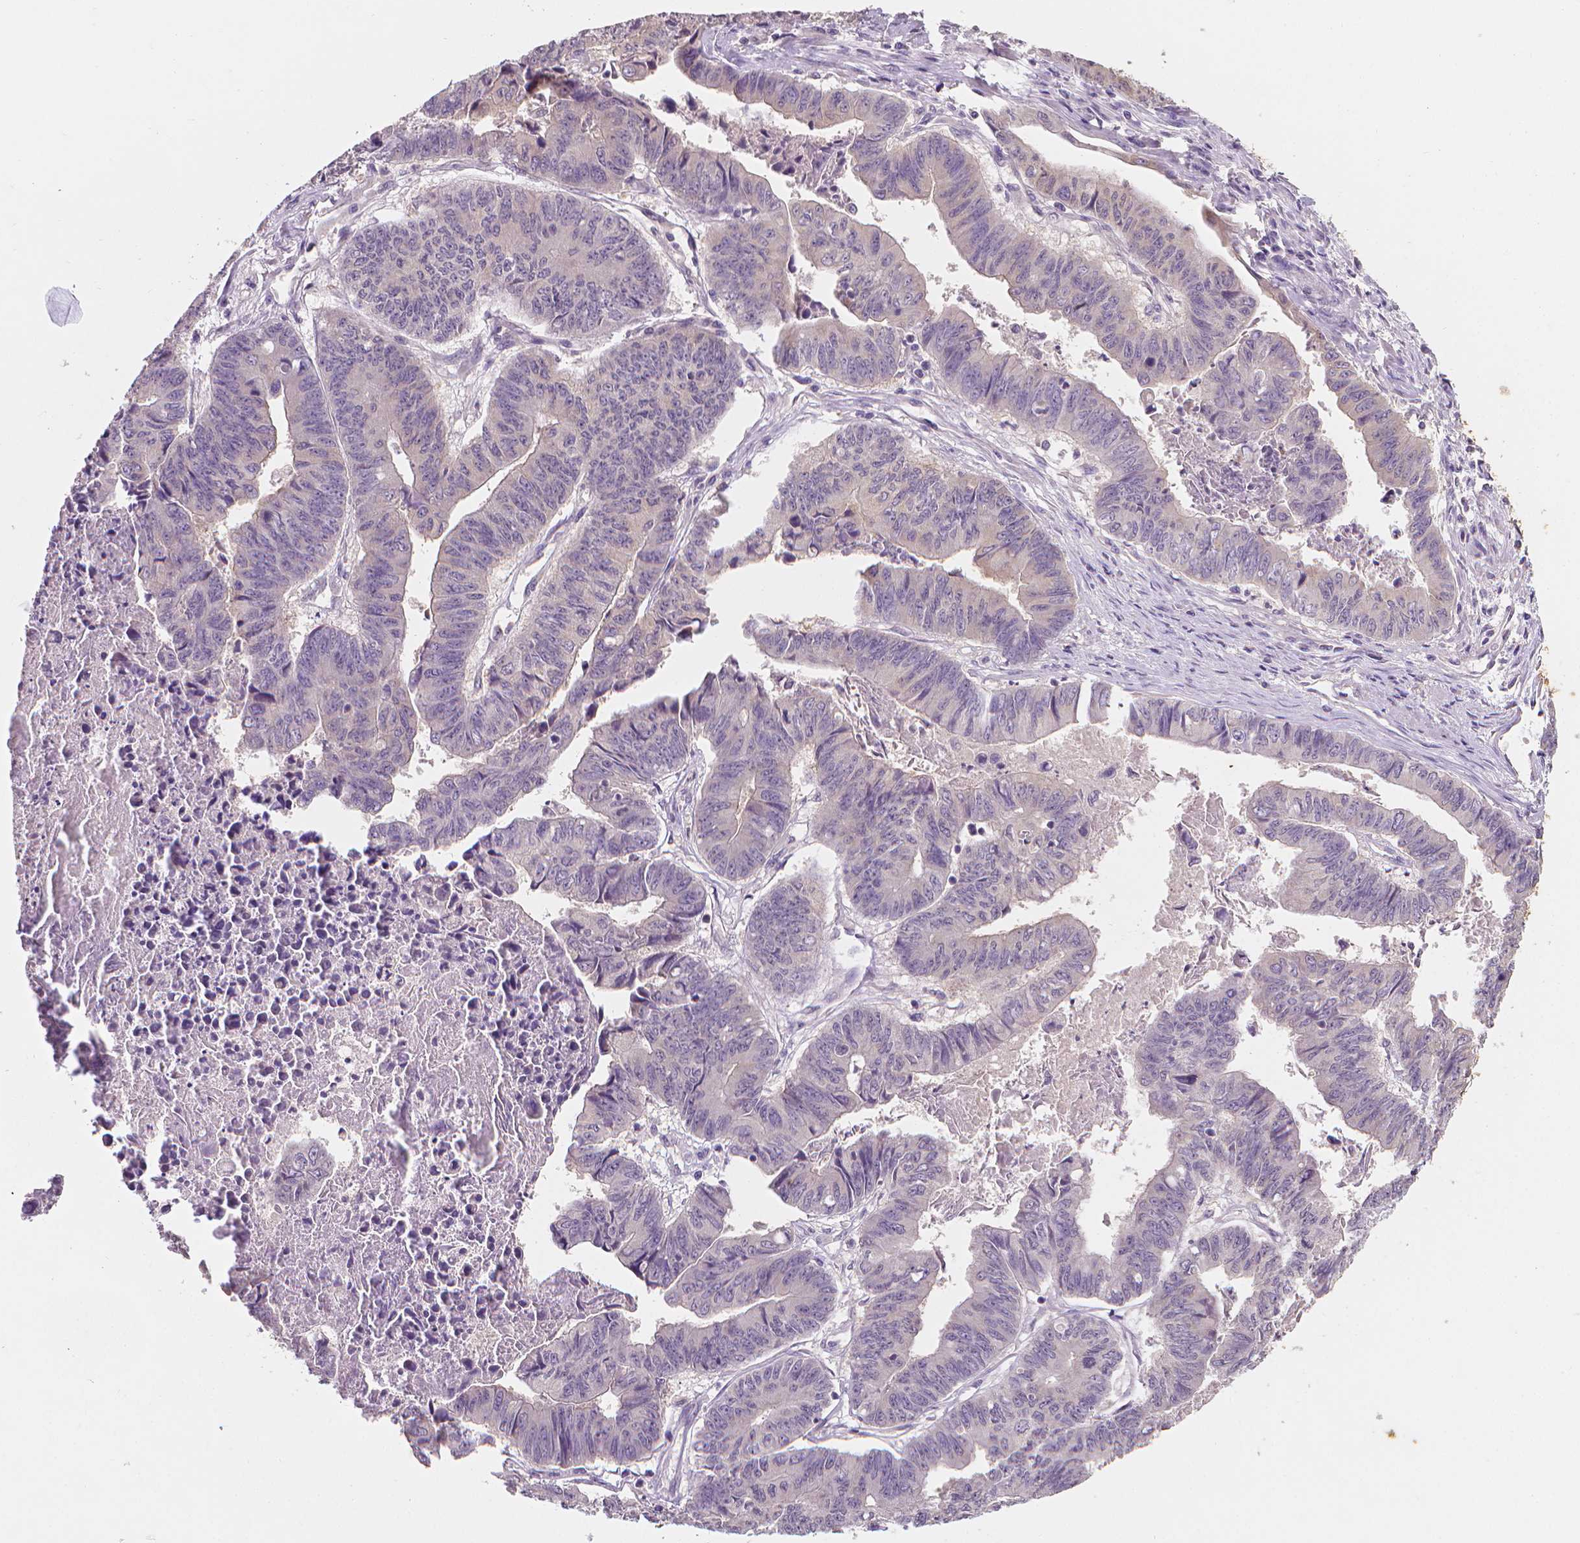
{"staining": {"intensity": "negative", "quantity": "none", "location": "none"}, "tissue": "stomach cancer", "cell_type": "Tumor cells", "image_type": "cancer", "snomed": [{"axis": "morphology", "description": "Adenocarcinoma, NOS"}, {"axis": "topography", "description": "Stomach, lower"}], "caption": "A micrograph of stomach cancer (adenocarcinoma) stained for a protein exhibits no brown staining in tumor cells.", "gene": "FASN", "patient": {"sex": "male", "age": 77}}